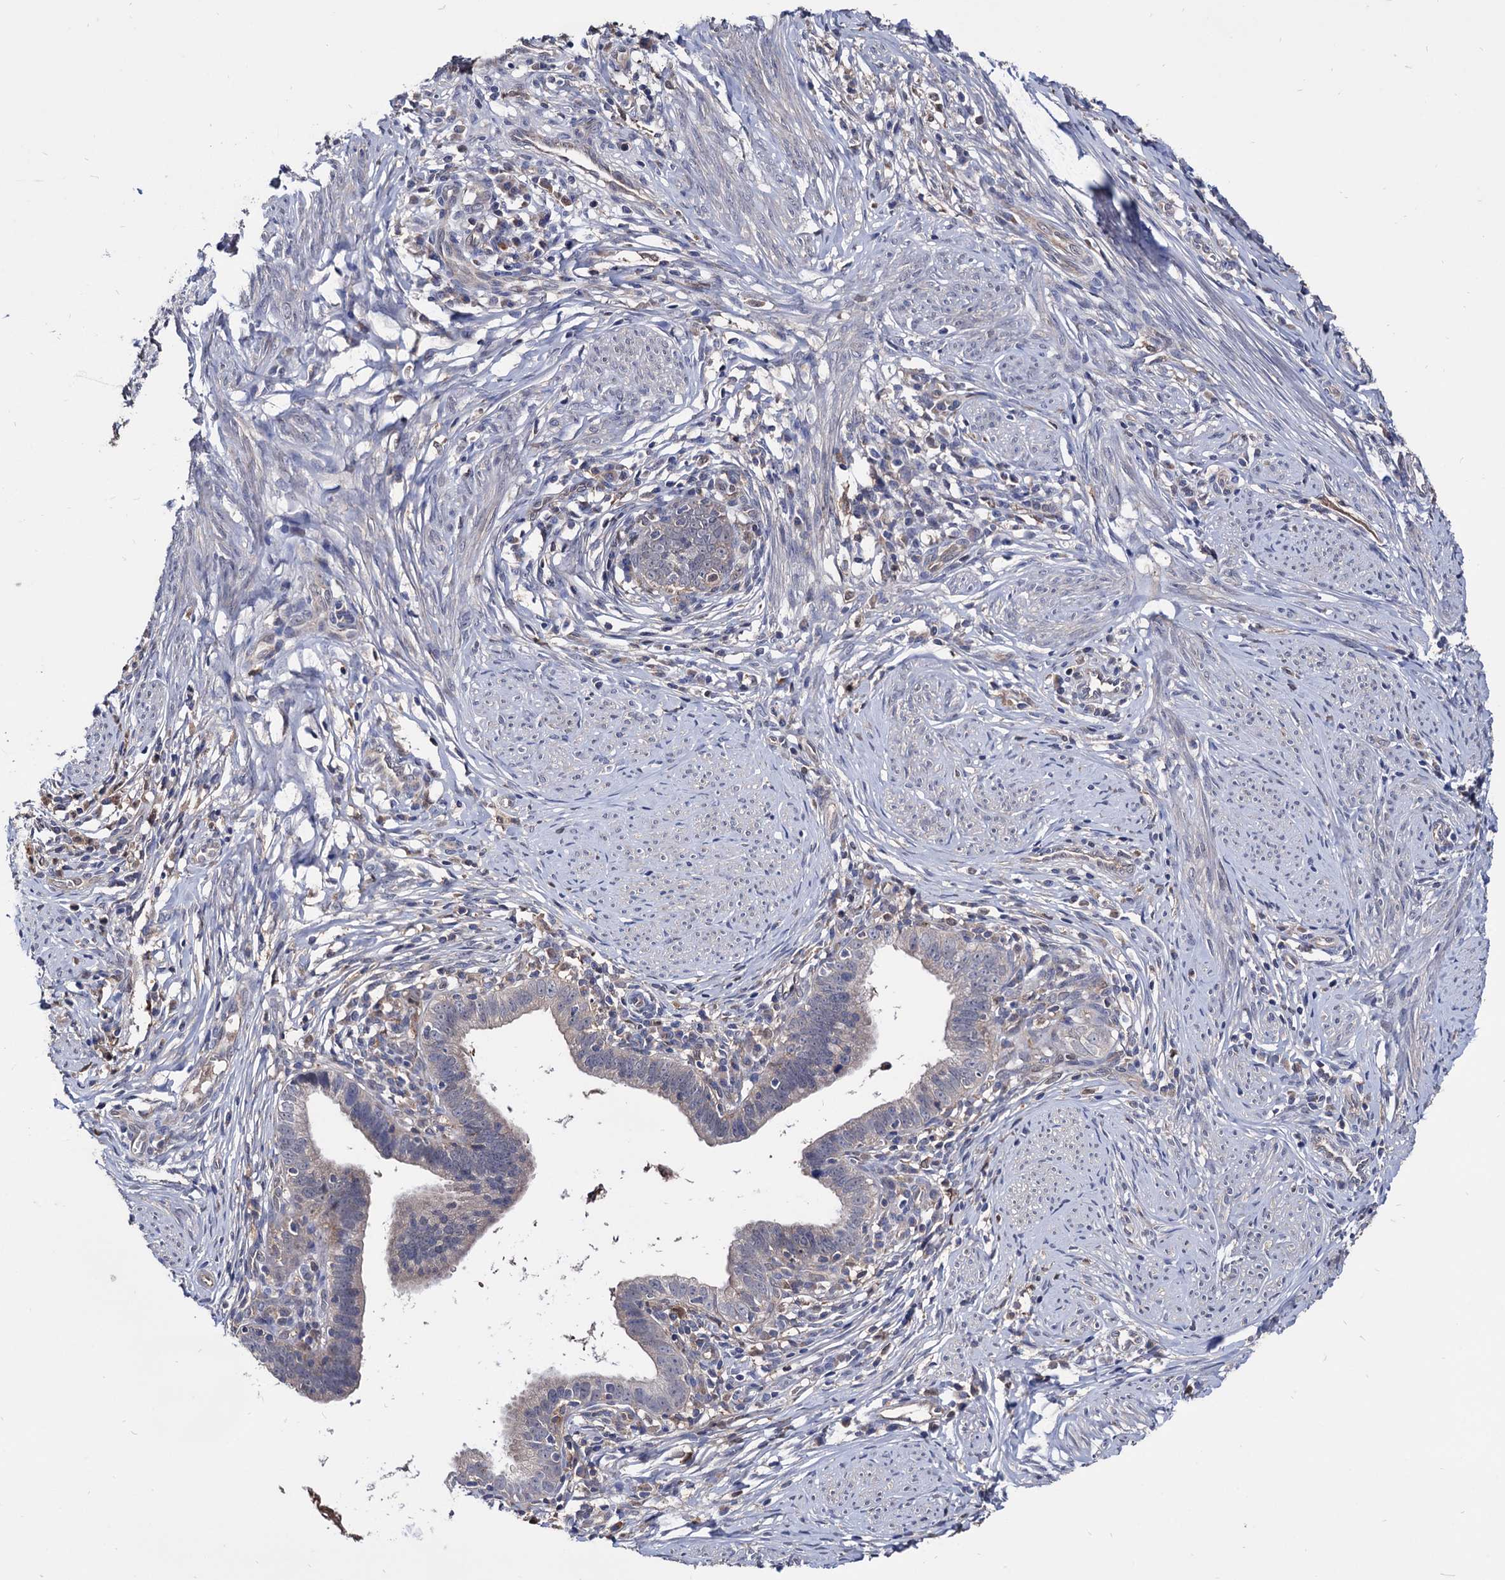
{"staining": {"intensity": "negative", "quantity": "none", "location": "none"}, "tissue": "cervical cancer", "cell_type": "Tumor cells", "image_type": "cancer", "snomed": [{"axis": "morphology", "description": "Adenocarcinoma, NOS"}, {"axis": "topography", "description": "Cervix"}], "caption": "Photomicrograph shows no protein expression in tumor cells of cervical cancer tissue.", "gene": "CPPED1", "patient": {"sex": "female", "age": 36}}